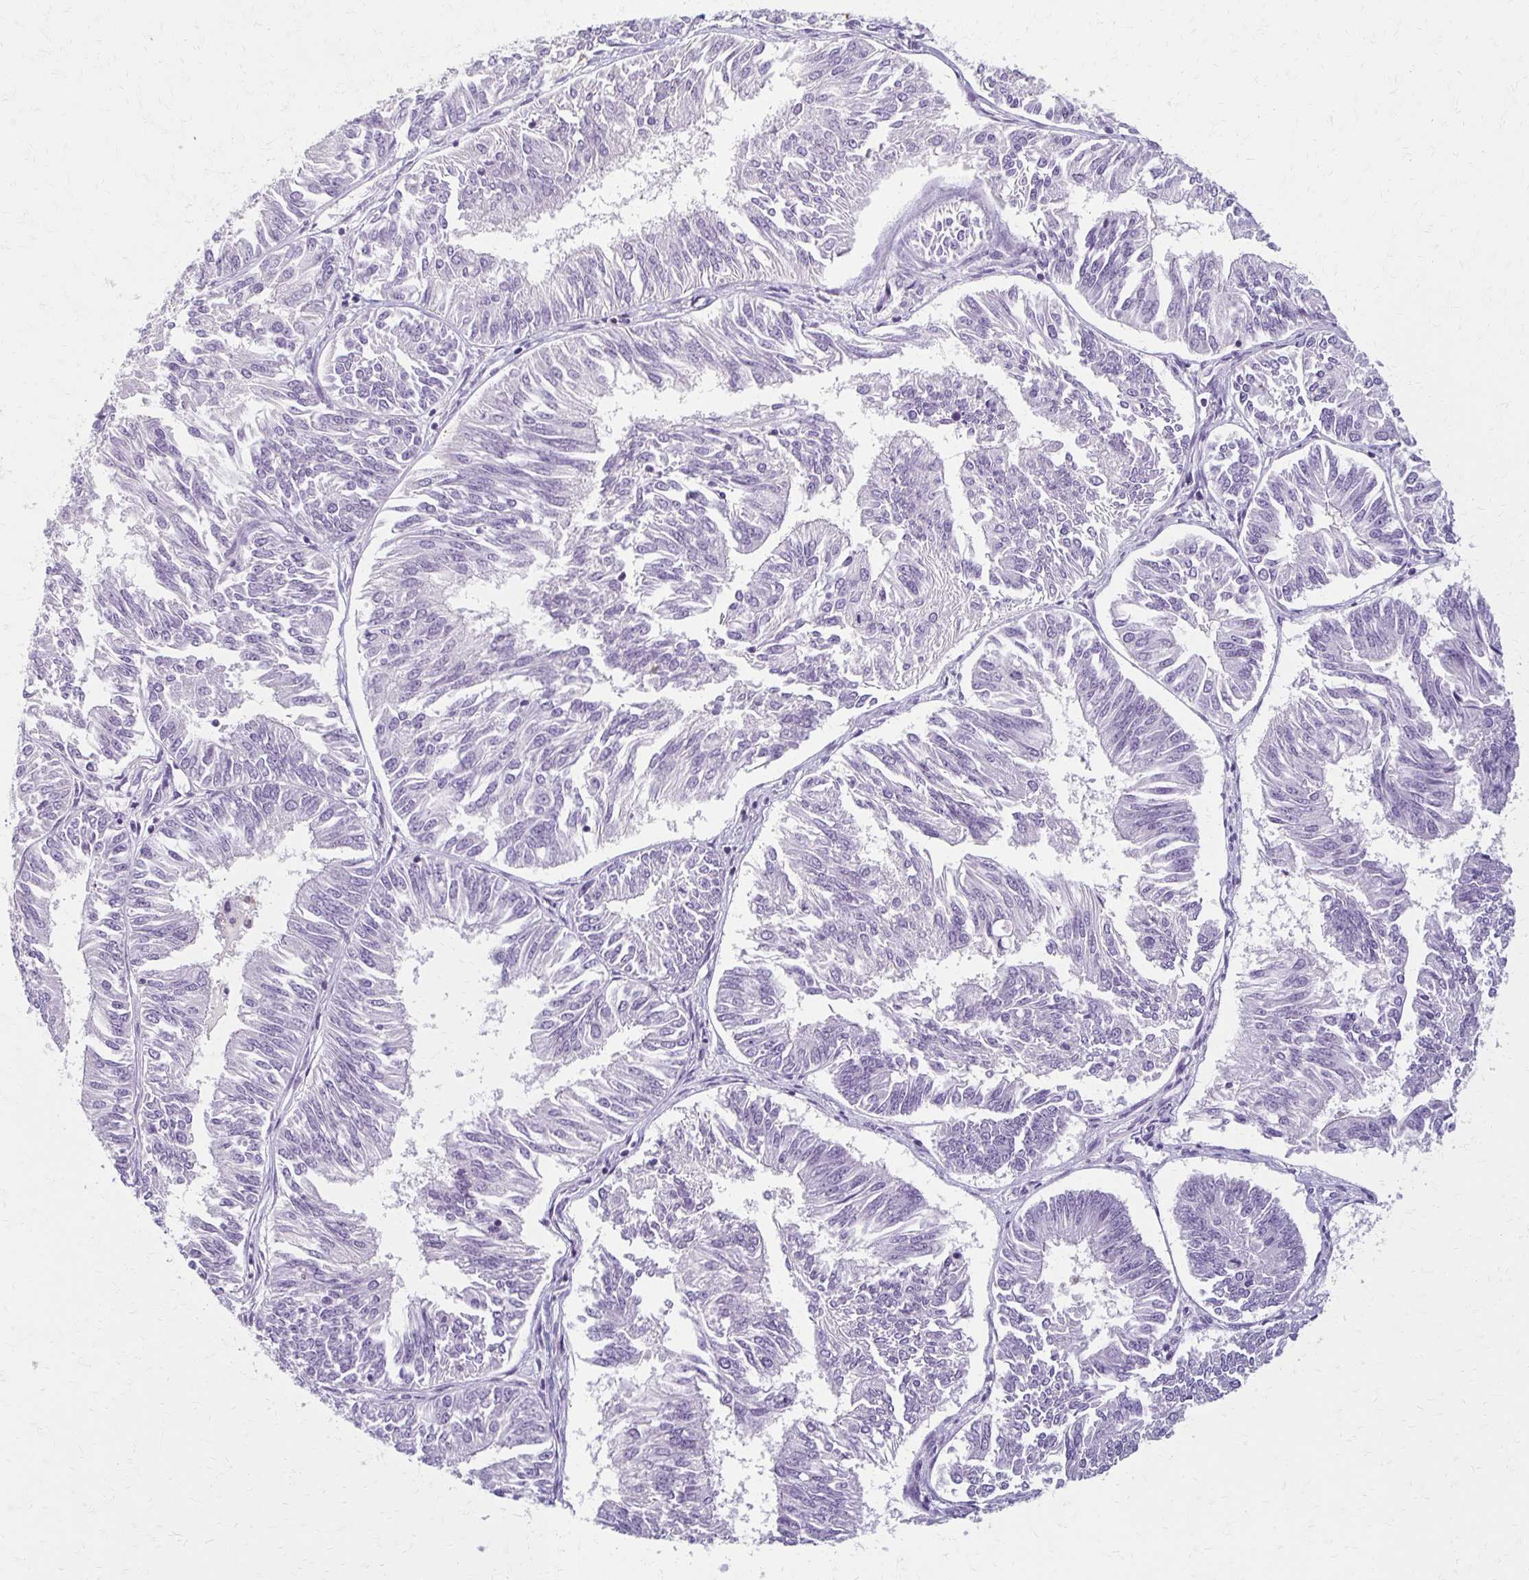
{"staining": {"intensity": "negative", "quantity": "none", "location": "none"}, "tissue": "endometrial cancer", "cell_type": "Tumor cells", "image_type": "cancer", "snomed": [{"axis": "morphology", "description": "Adenocarcinoma, NOS"}, {"axis": "topography", "description": "Endometrium"}], "caption": "Immunohistochemical staining of human adenocarcinoma (endometrial) demonstrates no significant positivity in tumor cells.", "gene": "BBS12", "patient": {"sex": "female", "age": 58}}